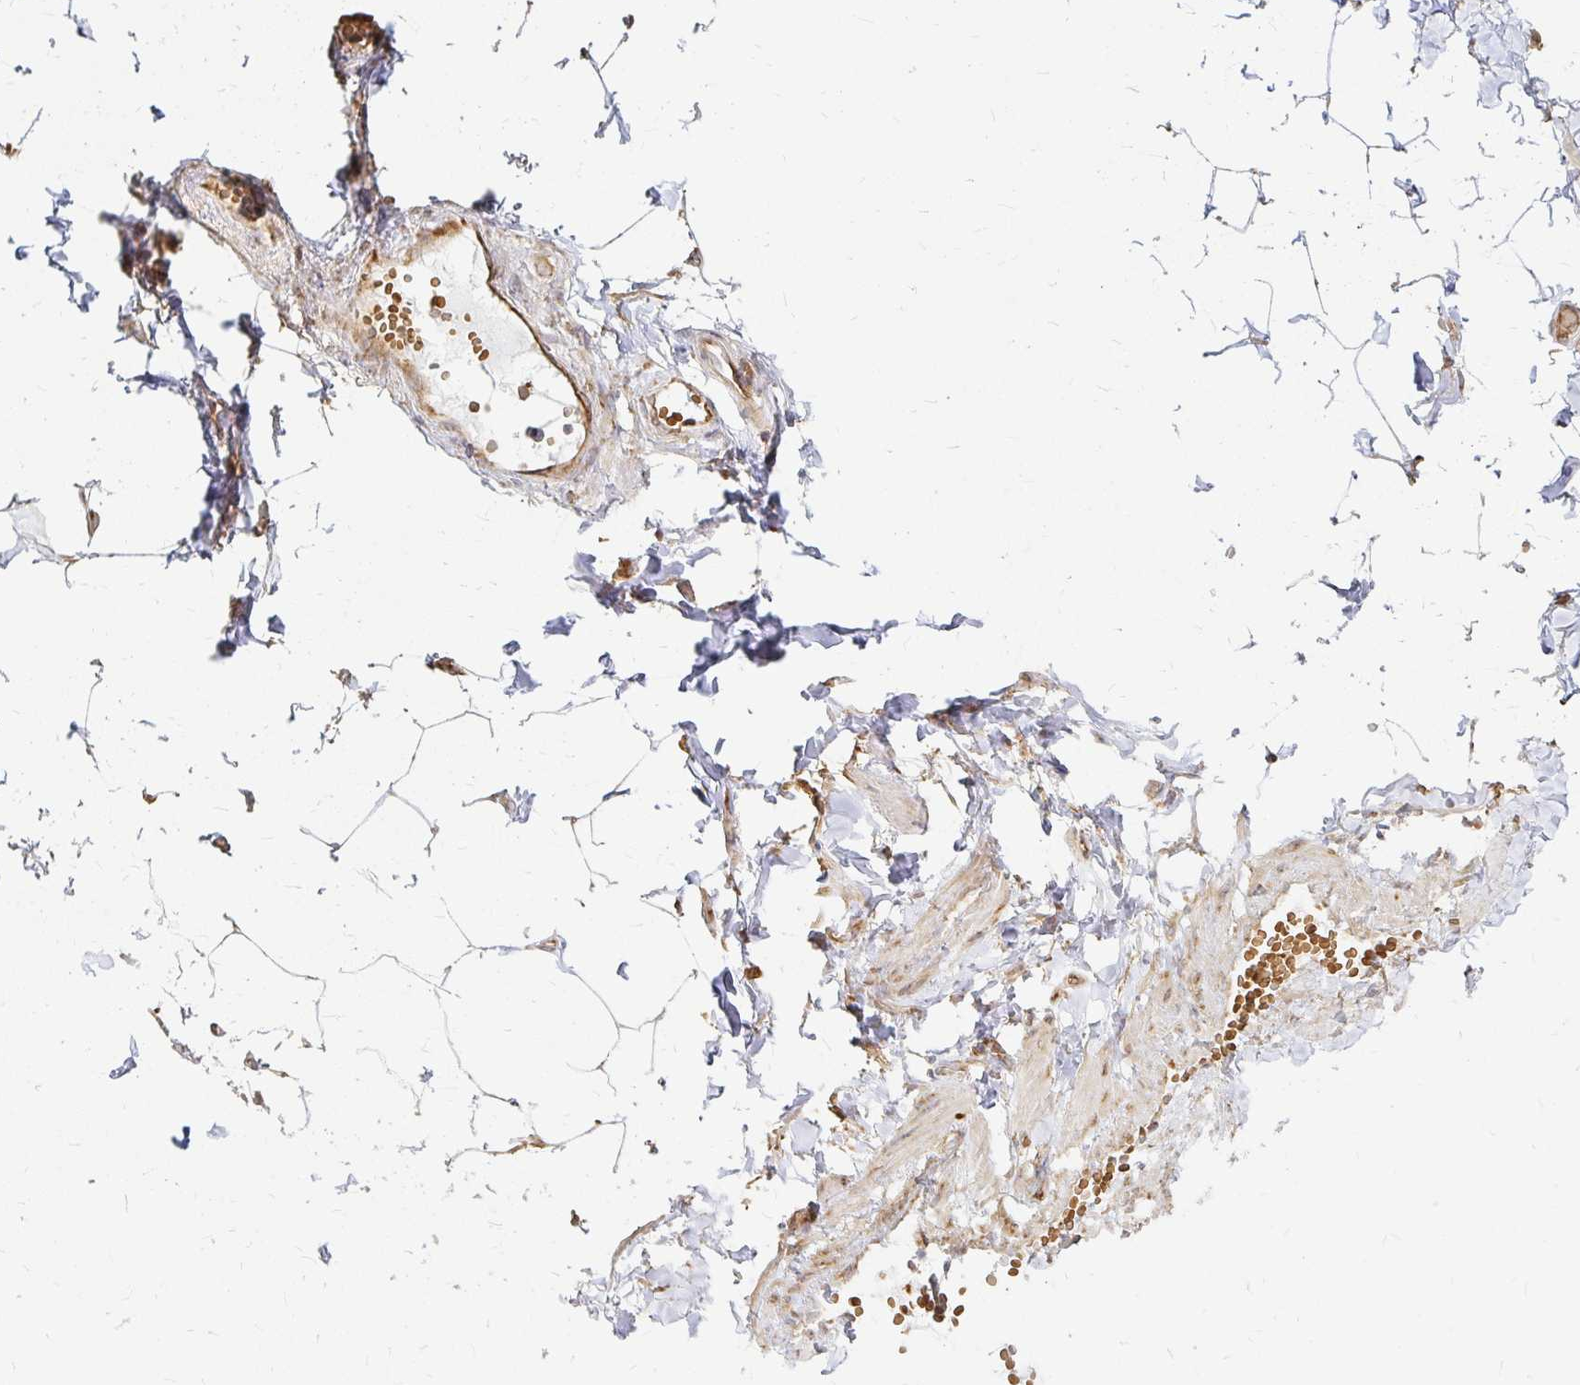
{"staining": {"intensity": "moderate", "quantity": "<25%", "location": "cytoplasmic/membranous"}, "tissue": "adipose tissue", "cell_type": "Adipocytes", "image_type": "normal", "snomed": [{"axis": "morphology", "description": "Normal tissue, NOS"}, {"axis": "topography", "description": "Soft tissue"}, {"axis": "topography", "description": "Adipose tissue"}, {"axis": "topography", "description": "Vascular tissue"}, {"axis": "topography", "description": "Peripheral nerve tissue"}], "caption": "IHC histopathology image of benign adipose tissue stained for a protein (brown), which demonstrates low levels of moderate cytoplasmic/membranous expression in approximately <25% of adipocytes.", "gene": "CAST", "patient": {"sex": "male", "age": 29}}